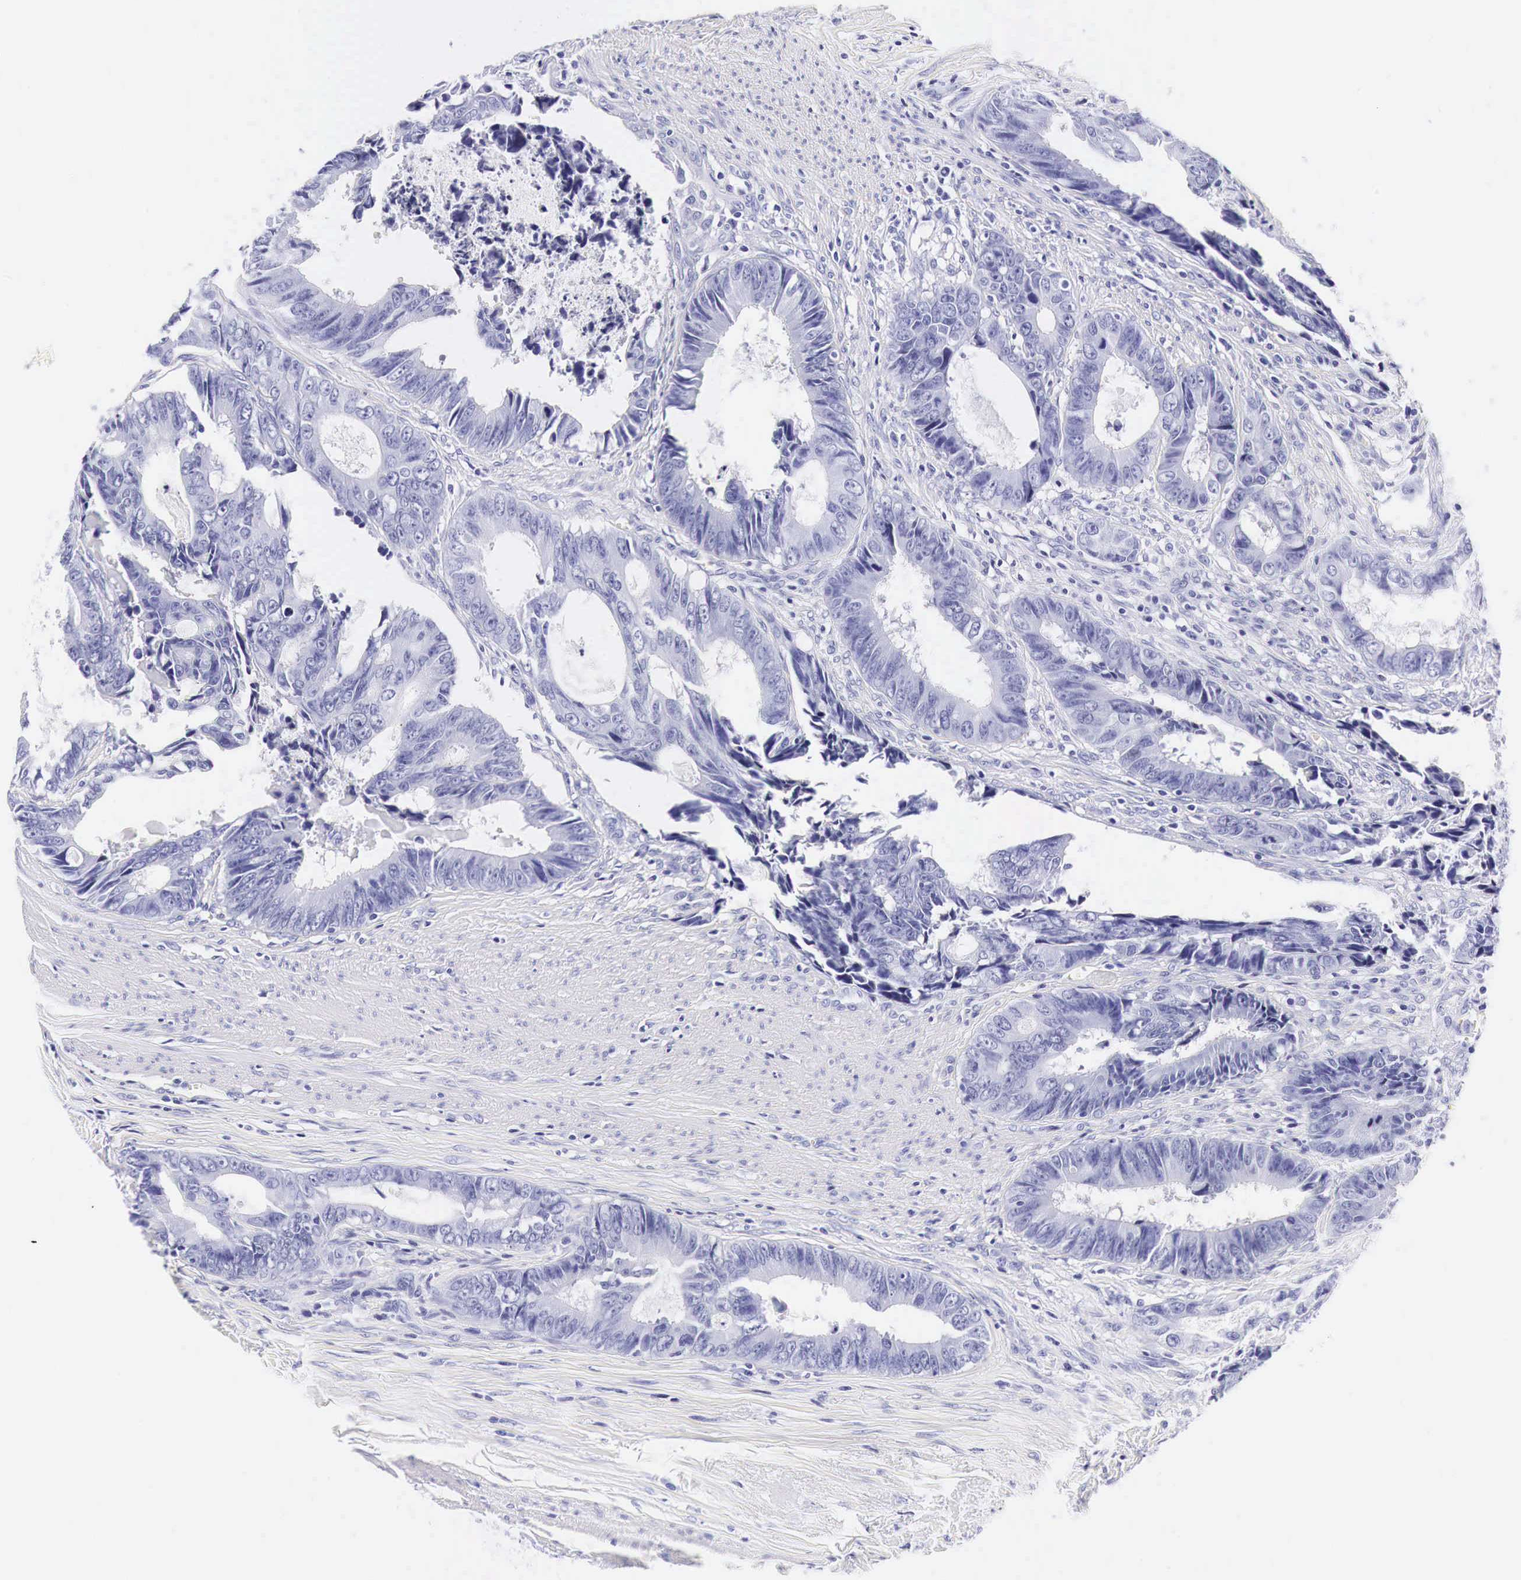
{"staining": {"intensity": "negative", "quantity": "none", "location": "none"}, "tissue": "colorectal cancer", "cell_type": "Tumor cells", "image_type": "cancer", "snomed": [{"axis": "morphology", "description": "Adenocarcinoma, NOS"}, {"axis": "topography", "description": "Rectum"}], "caption": "Tumor cells are negative for protein expression in human colorectal cancer (adenocarcinoma).", "gene": "ACP3", "patient": {"sex": "female", "age": 98}}